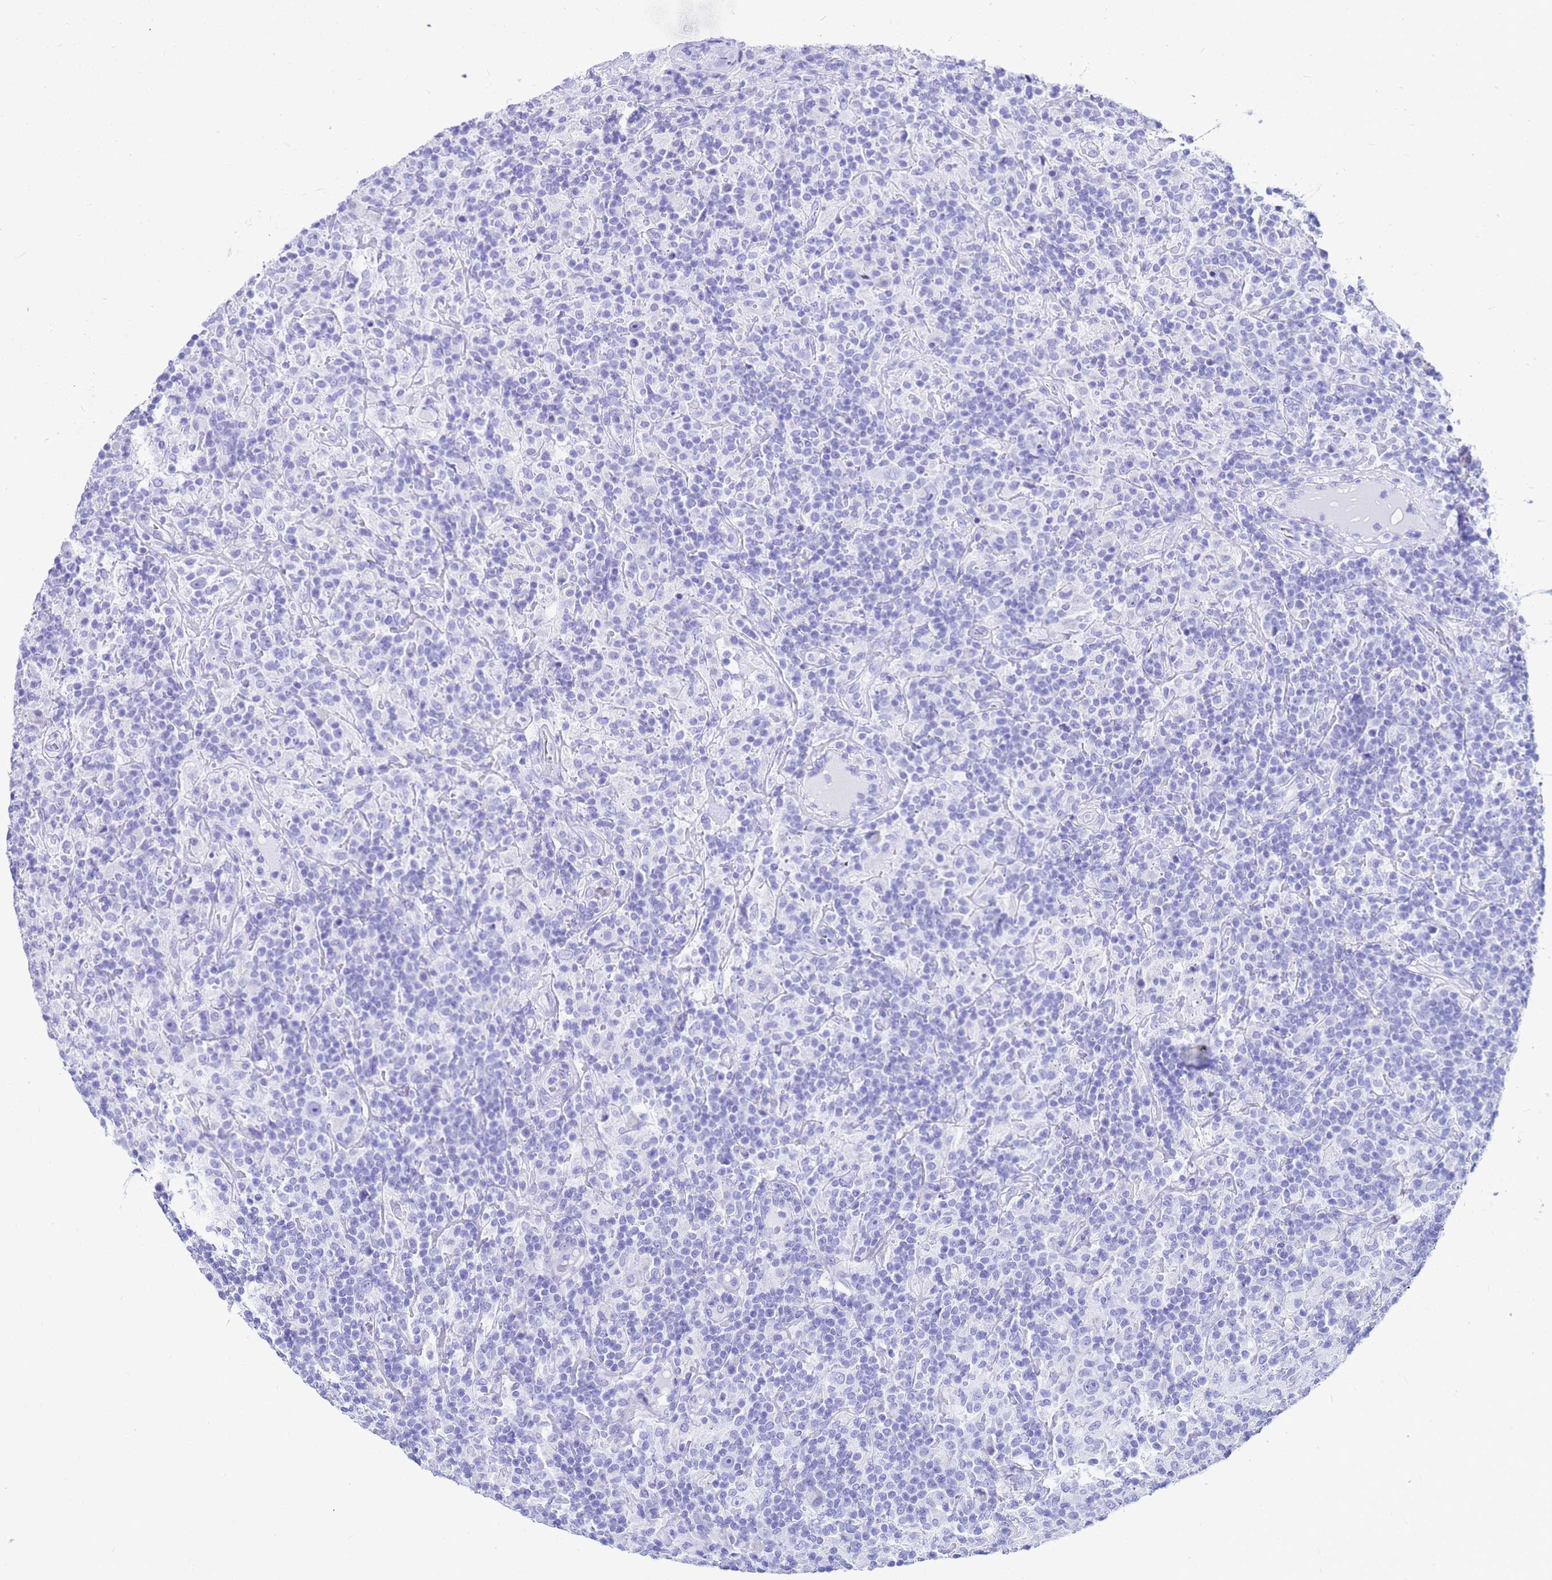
{"staining": {"intensity": "negative", "quantity": "none", "location": "none"}, "tissue": "lymphoma", "cell_type": "Tumor cells", "image_type": "cancer", "snomed": [{"axis": "morphology", "description": "Hodgkin's disease, NOS"}, {"axis": "topography", "description": "Lymph node"}], "caption": "The micrograph reveals no staining of tumor cells in Hodgkin's disease.", "gene": "CKB", "patient": {"sex": "male", "age": 70}}